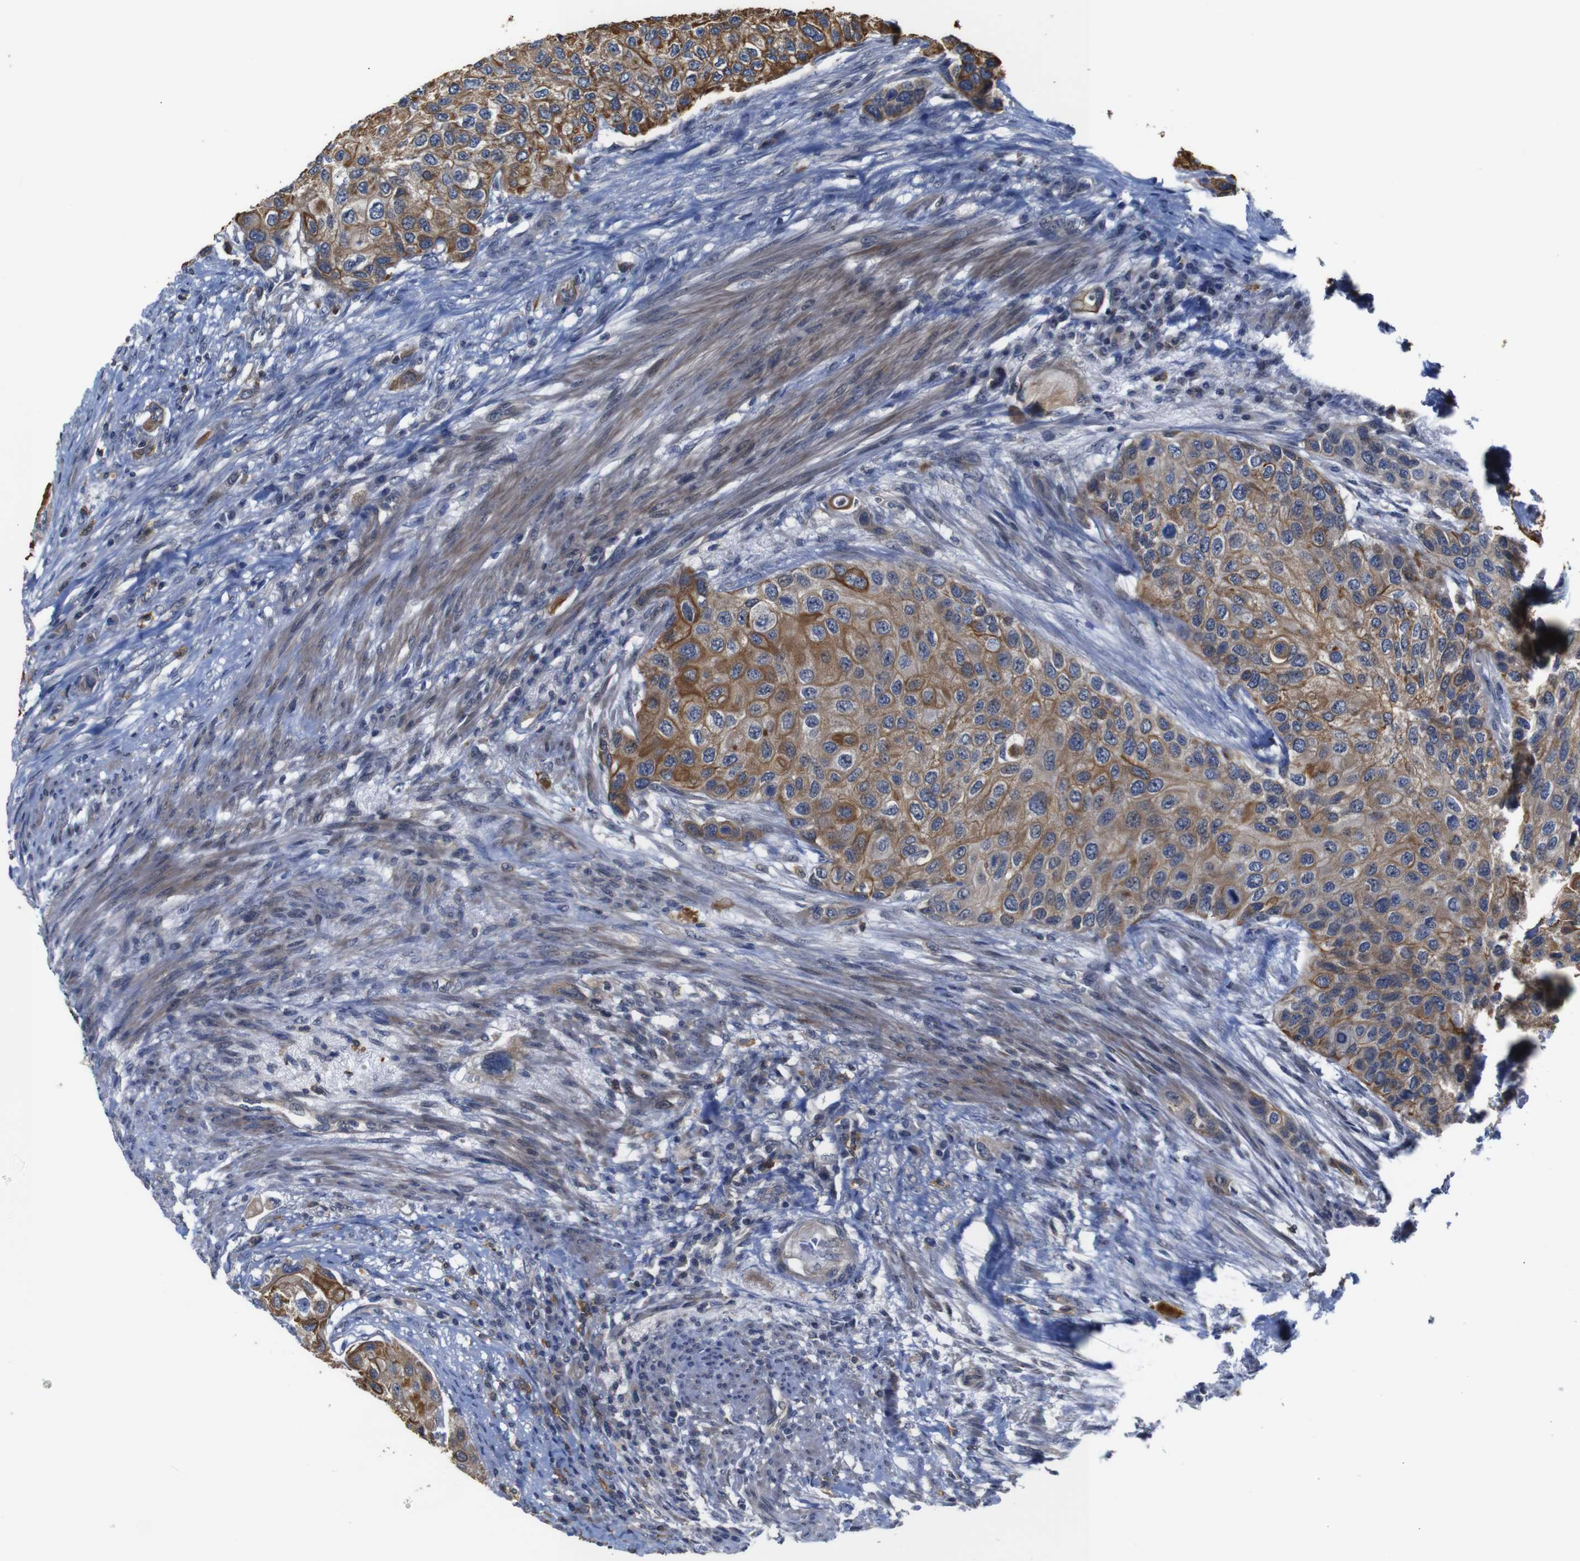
{"staining": {"intensity": "moderate", "quantity": ">75%", "location": "cytoplasmic/membranous"}, "tissue": "urothelial cancer", "cell_type": "Tumor cells", "image_type": "cancer", "snomed": [{"axis": "morphology", "description": "Urothelial carcinoma, High grade"}, {"axis": "topography", "description": "Urinary bladder"}], "caption": "About >75% of tumor cells in urothelial cancer show moderate cytoplasmic/membranous protein positivity as visualized by brown immunohistochemical staining.", "gene": "BRWD3", "patient": {"sex": "female", "age": 56}}